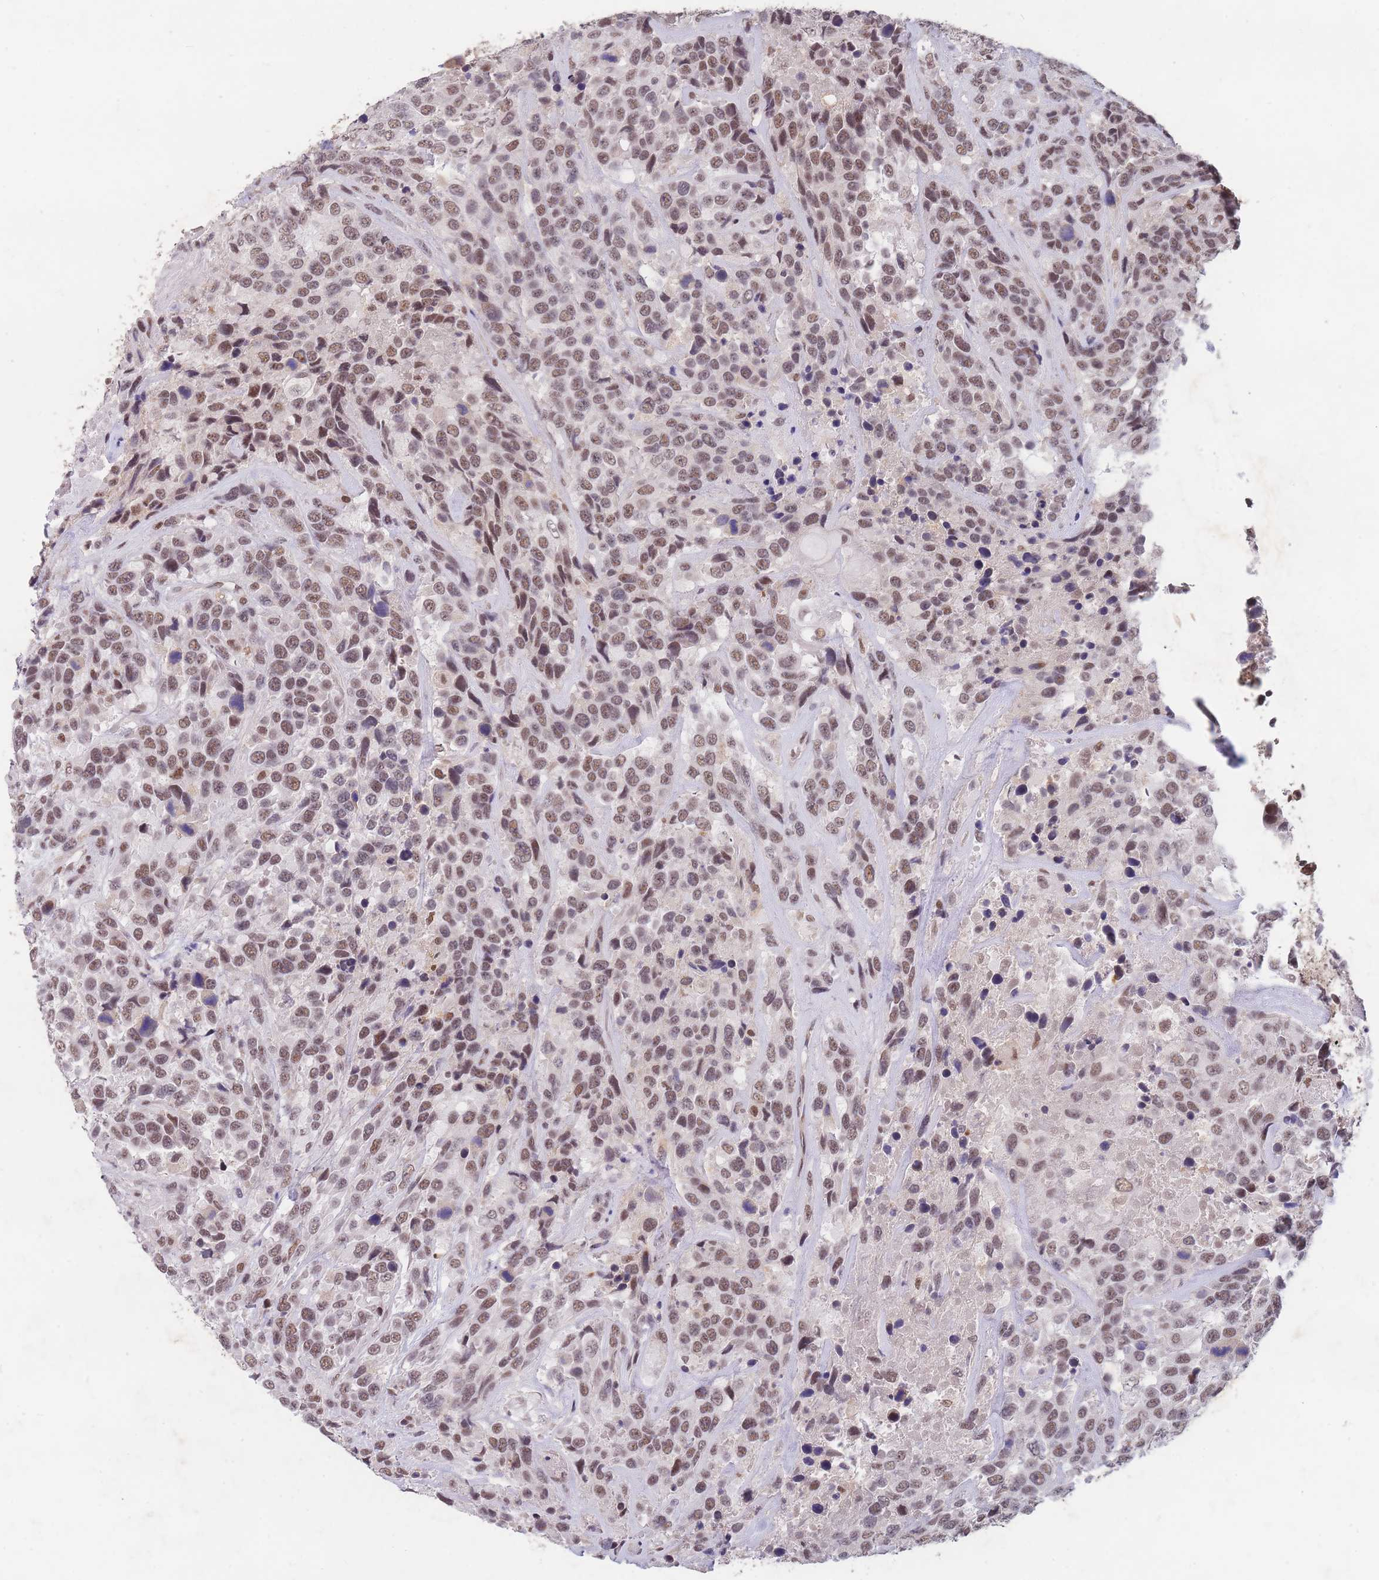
{"staining": {"intensity": "moderate", "quantity": ">75%", "location": "nuclear"}, "tissue": "urothelial cancer", "cell_type": "Tumor cells", "image_type": "cancer", "snomed": [{"axis": "morphology", "description": "Urothelial carcinoma, High grade"}, {"axis": "topography", "description": "Urinary bladder"}], "caption": "An IHC micrograph of tumor tissue is shown. Protein staining in brown highlights moderate nuclear positivity in high-grade urothelial carcinoma within tumor cells.", "gene": "SNRPA1", "patient": {"sex": "female", "age": 70}}